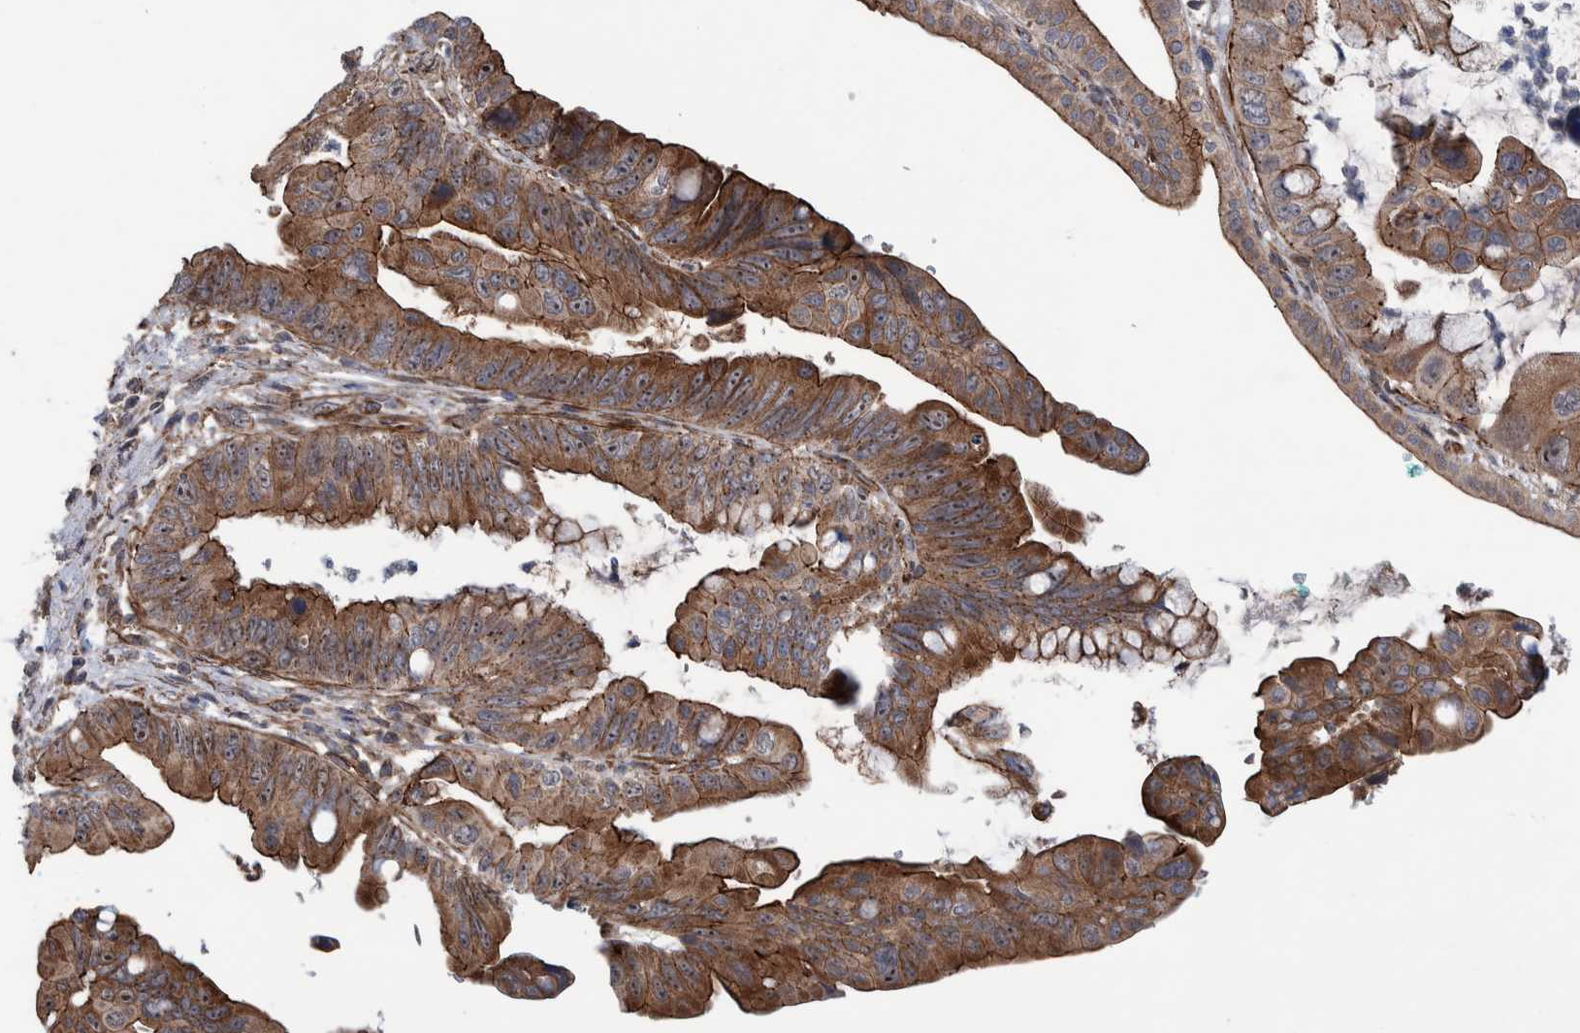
{"staining": {"intensity": "moderate", "quantity": ">75%", "location": "cytoplasmic/membranous,nuclear"}, "tissue": "pancreatic cancer", "cell_type": "Tumor cells", "image_type": "cancer", "snomed": [{"axis": "morphology", "description": "Adenocarcinoma, NOS"}, {"axis": "topography", "description": "Pancreas"}], "caption": "A histopathology image of human pancreatic cancer (adenocarcinoma) stained for a protein demonstrates moderate cytoplasmic/membranous and nuclear brown staining in tumor cells. (Stains: DAB in brown, nuclei in blue, Microscopy: brightfield microscopy at high magnification).", "gene": "SLC25A10", "patient": {"sex": "female", "age": 72}}